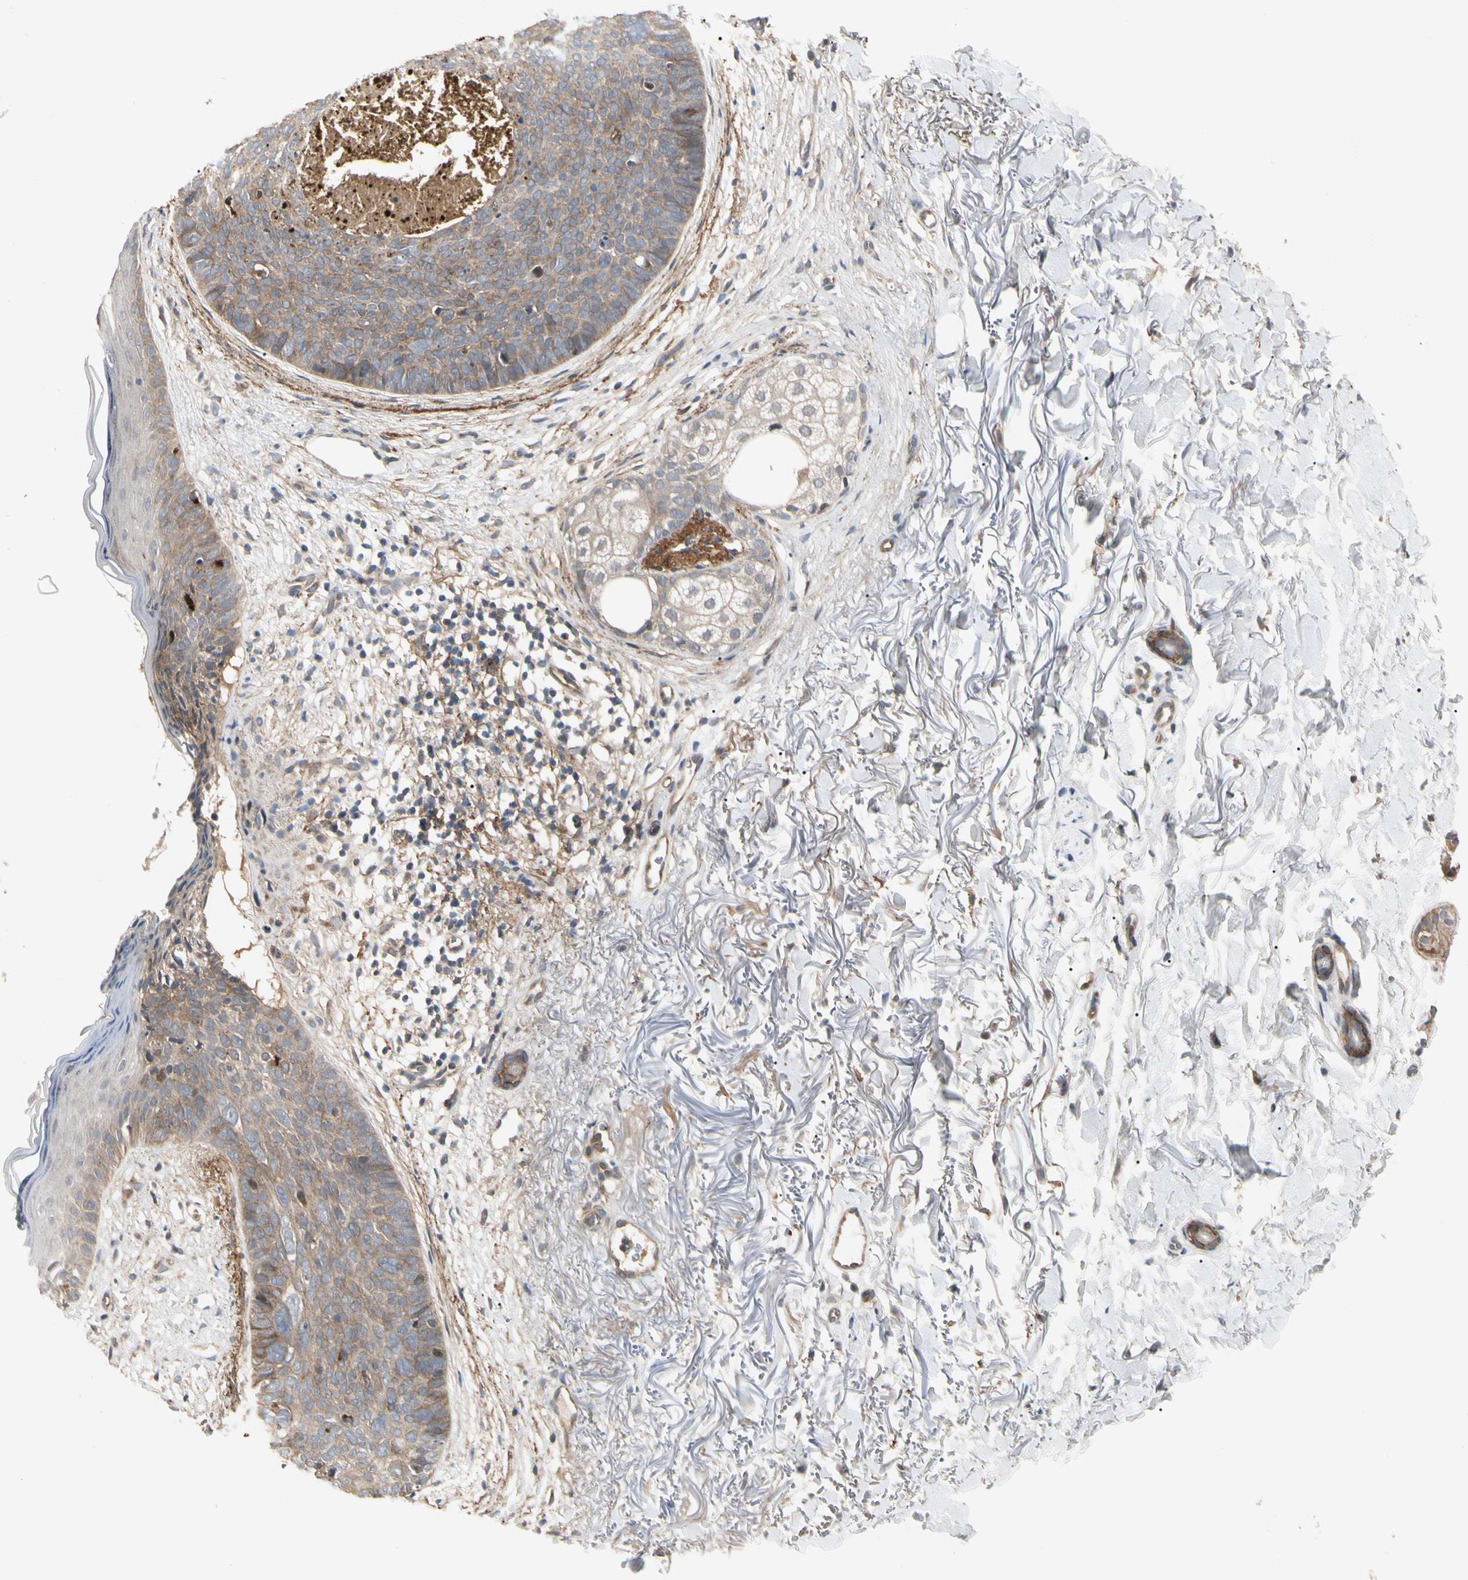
{"staining": {"intensity": "moderate", "quantity": ">75%", "location": "cytoplasmic/membranous"}, "tissue": "skin cancer", "cell_type": "Tumor cells", "image_type": "cancer", "snomed": [{"axis": "morphology", "description": "Basal cell carcinoma"}, {"axis": "topography", "description": "Skin"}], "caption": "IHC staining of skin cancer, which shows medium levels of moderate cytoplasmic/membranous expression in approximately >75% of tumor cells indicating moderate cytoplasmic/membranous protein expression. The staining was performed using DAB (brown) for protein detection and nuclei were counterstained in hematoxylin (blue).", "gene": "F2R", "patient": {"sex": "female", "age": 70}}